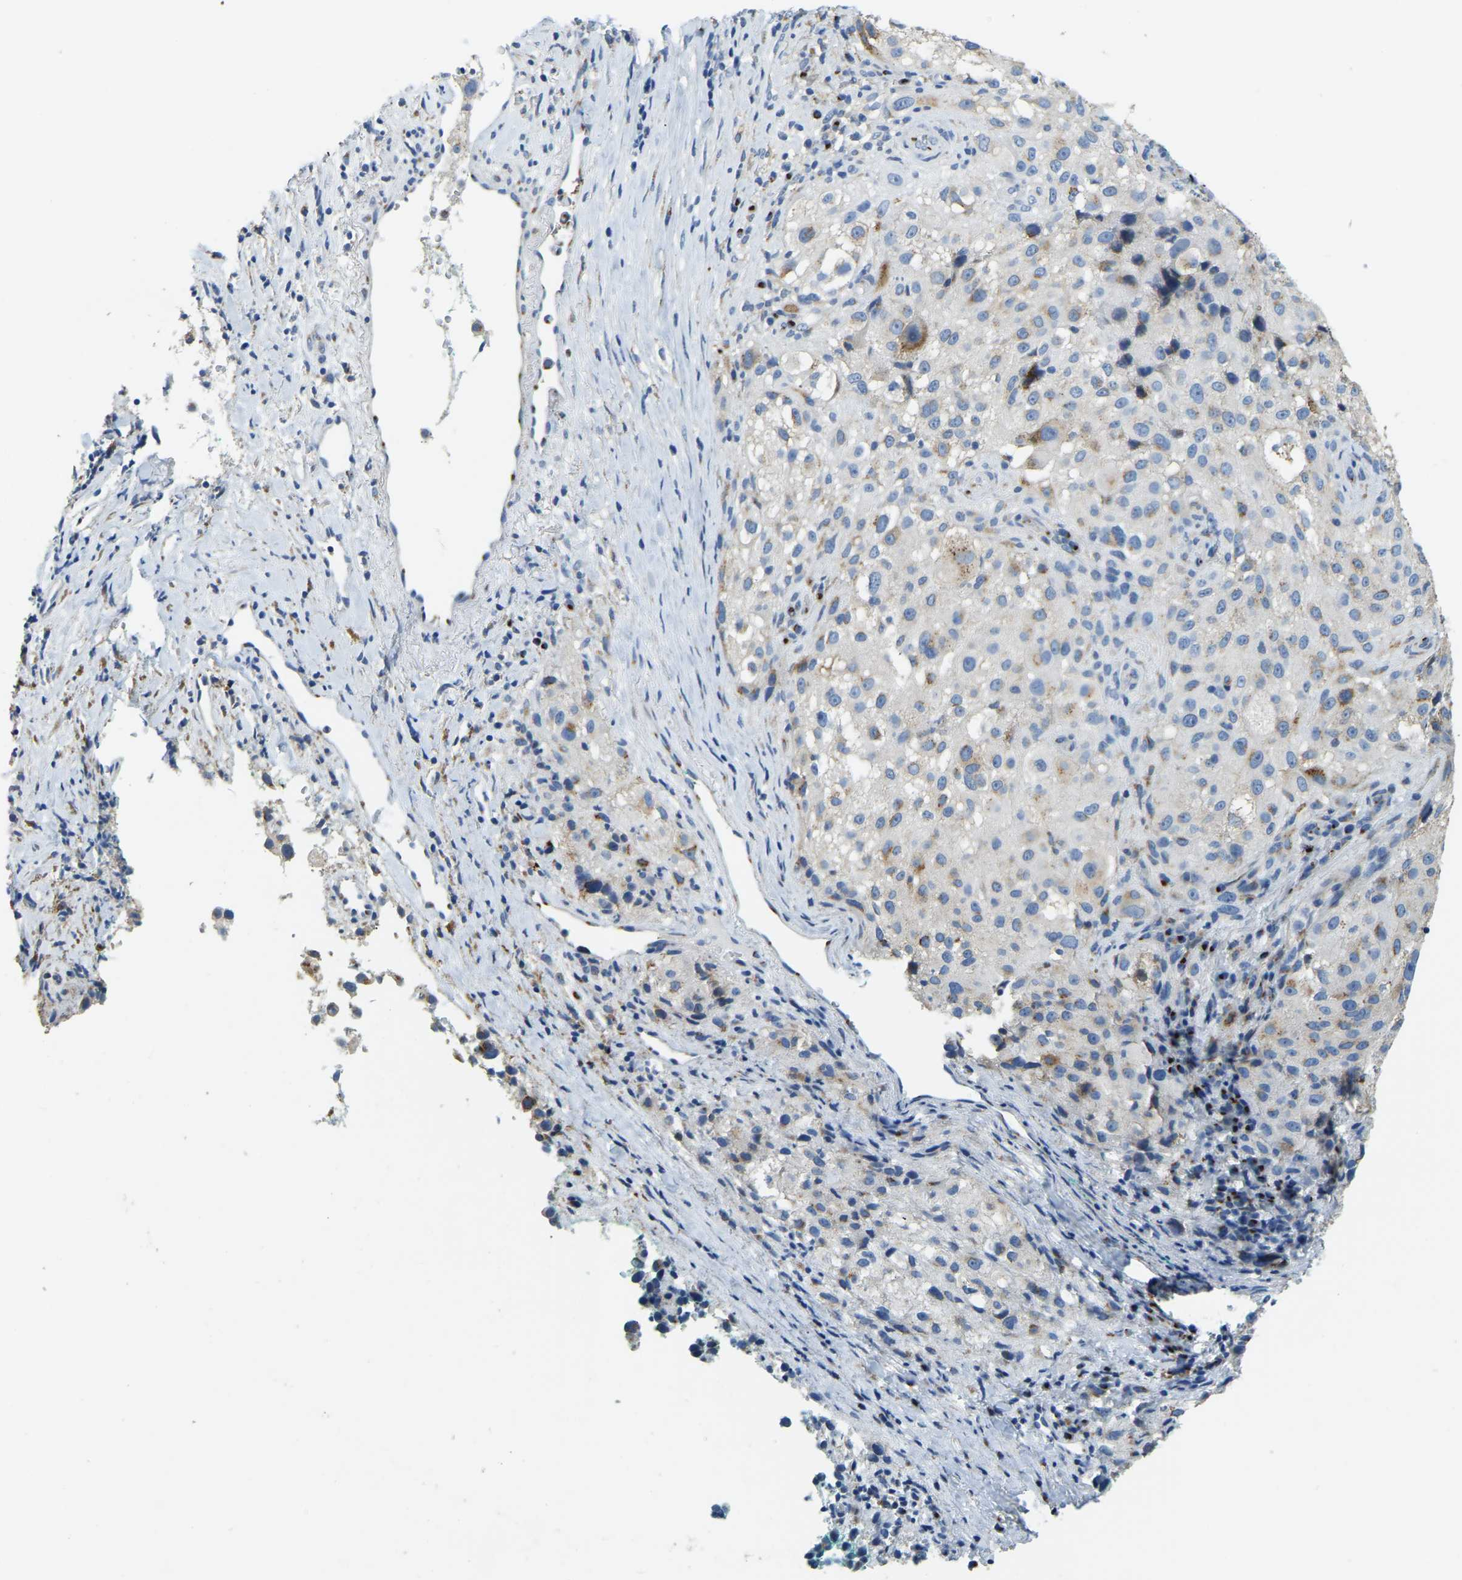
{"staining": {"intensity": "weak", "quantity": "<25%", "location": "cytoplasmic/membranous"}, "tissue": "melanoma", "cell_type": "Tumor cells", "image_type": "cancer", "snomed": [{"axis": "morphology", "description": "Necrosis, NOS"}, {"axis": "morphology", "description": "Malignant melanoma, NOS"}, {"axis": "topography", "description": "Skin"}], "caption": "This is an immunohistochemistry (IHC) histopathology image of melanoma. There is no staining in tumor cells.", "gene": "FAM174A", "patient": {"sex": "female", "age": 87}}